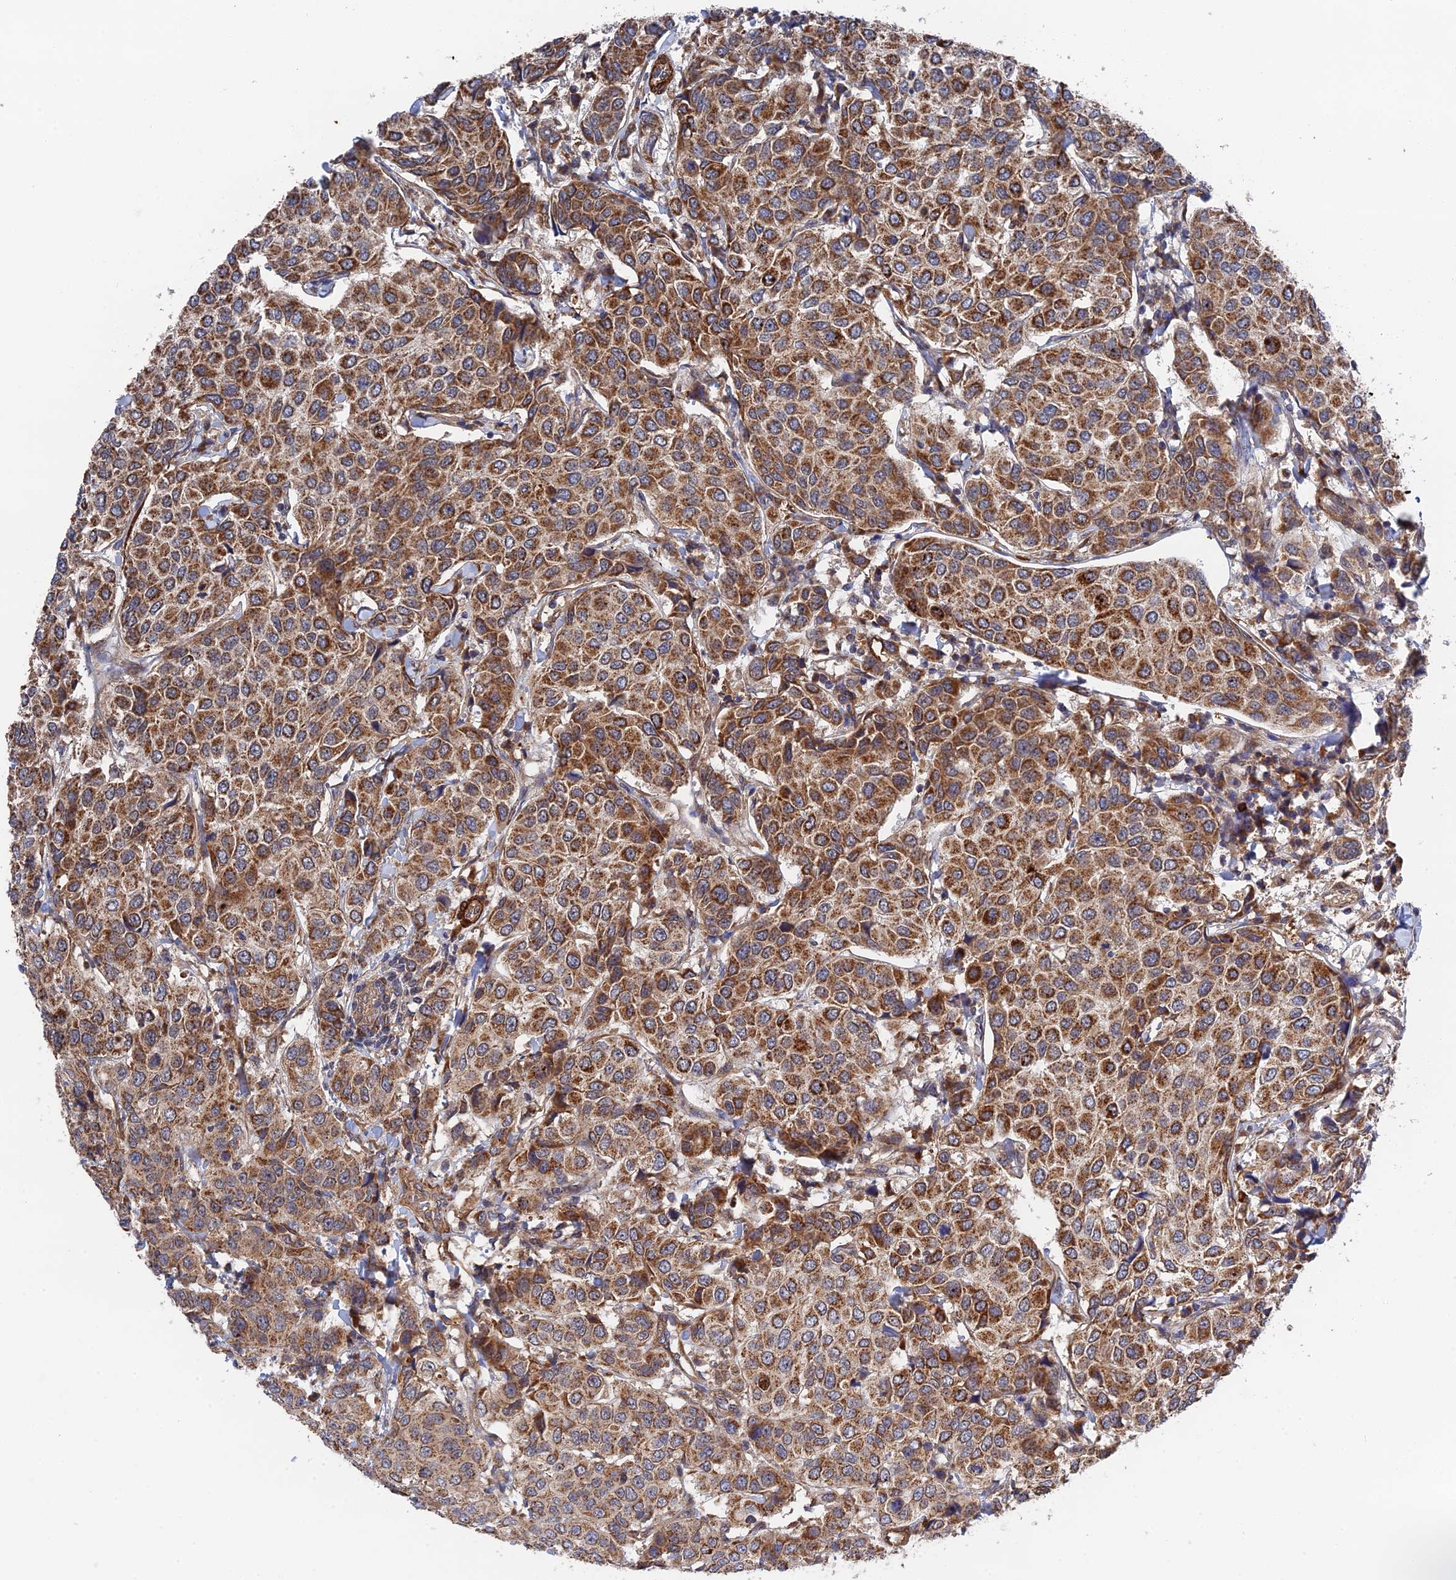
{"staining": {"intensity": "strong", "quantity": ">75%", "location": "cytoplasmic/membranous"}, "tissue": "breast cancer", "cell_type": "Tumor cells", "image_type": "cancer", "snomed": [{"axis": "morphology", "description": "Duct carcinoma"}, {"axis": "topography", "description": "Breast"}], "caption": "Protein staining demonstrates strong cytoplasmic/membranous staining in about >75% of tumor cells in breast infiltrating ductal carcinoma.", "gene": "ZNF320", "patient": {"sex": "female", "age": 55}}